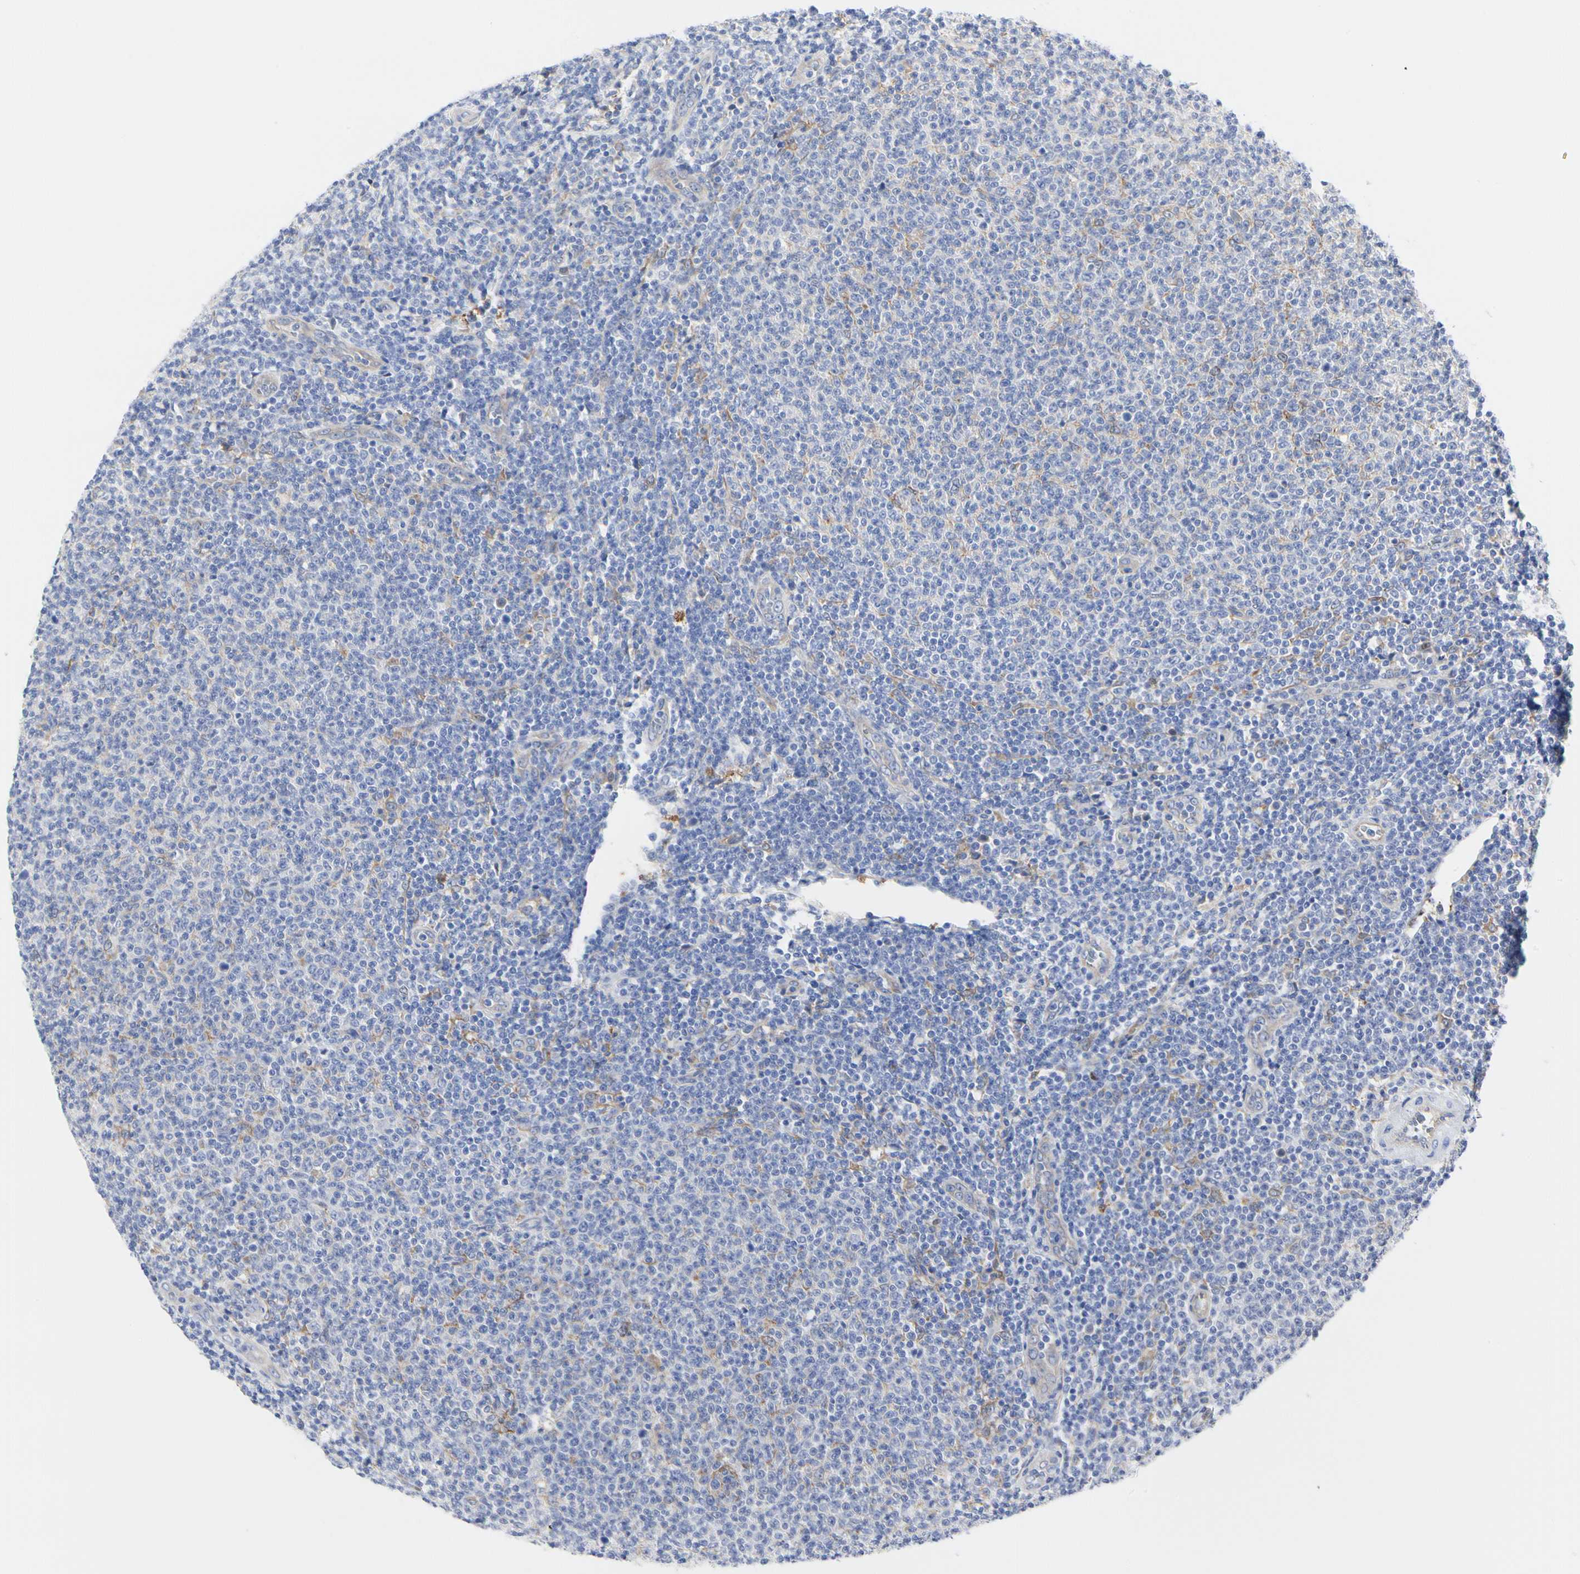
{"staining": {"intensity": "negative", "quantity": "none", "location": "none"}, "tissue": "lymphoma", "cell_type": "Tumor cells", "image_type": "cancer", "snomed": [{"axis": "morphology", "description": "Malignant lymphoma, non-Hodgkin's type, Low grade"}, {"axis": "topography", "description": "Lymph node"}], "caption": "This micrograph is of lymphoma stained with IHC to label a protein in brown with the nuclei are counter-stained blue. There is no staining in tumor cells.", "gene": "C3orf52", "patient": {"sex": "male", "age": 66}}